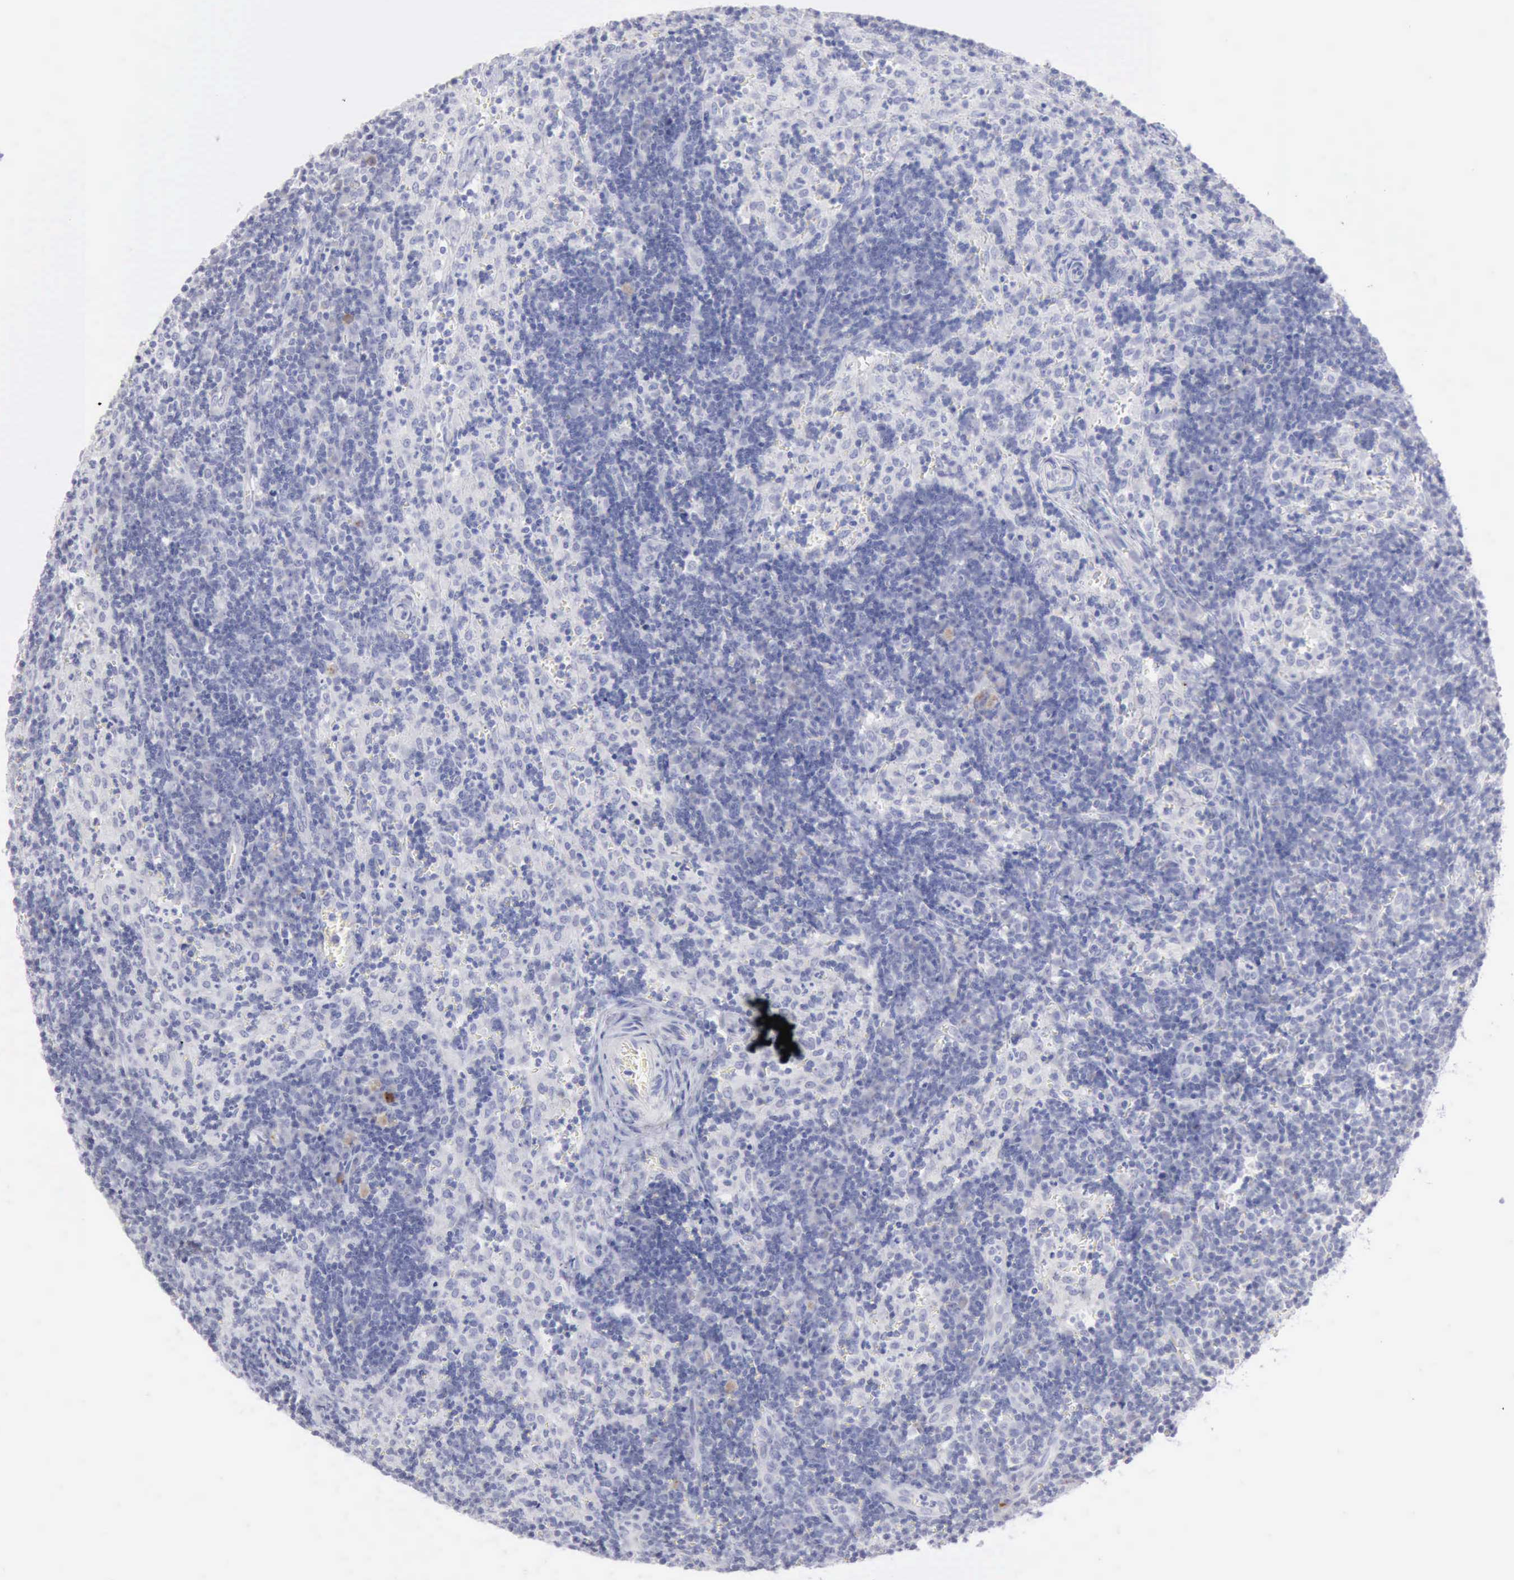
{"staining": {"intensity": "negative", "quantity": "none", "location": "none"}, "tissue": "lymph node", "cell_type": "Germinal center cells", "image_type": "normal", "snomed": [{"axis": "morphology", "description": "Normal tissue, NOS"}, {"axis": "morphology", "description": "Inflammation, NOS"}, {"axis": "topography", "description": "Lymph node"}, {"axis": "topography", "description": "Salivary gland"}], "caption": "Germinal center cells are negative for brown protein staining in normal lymph node. The staining was performed using DAB to visualize the protein expression in brown, while the nuclei were stained in blue with hematoxylin (Magnification: 20x).", "gene": "ANGEL1", "patient": {"sex": "male", "age": 3}}